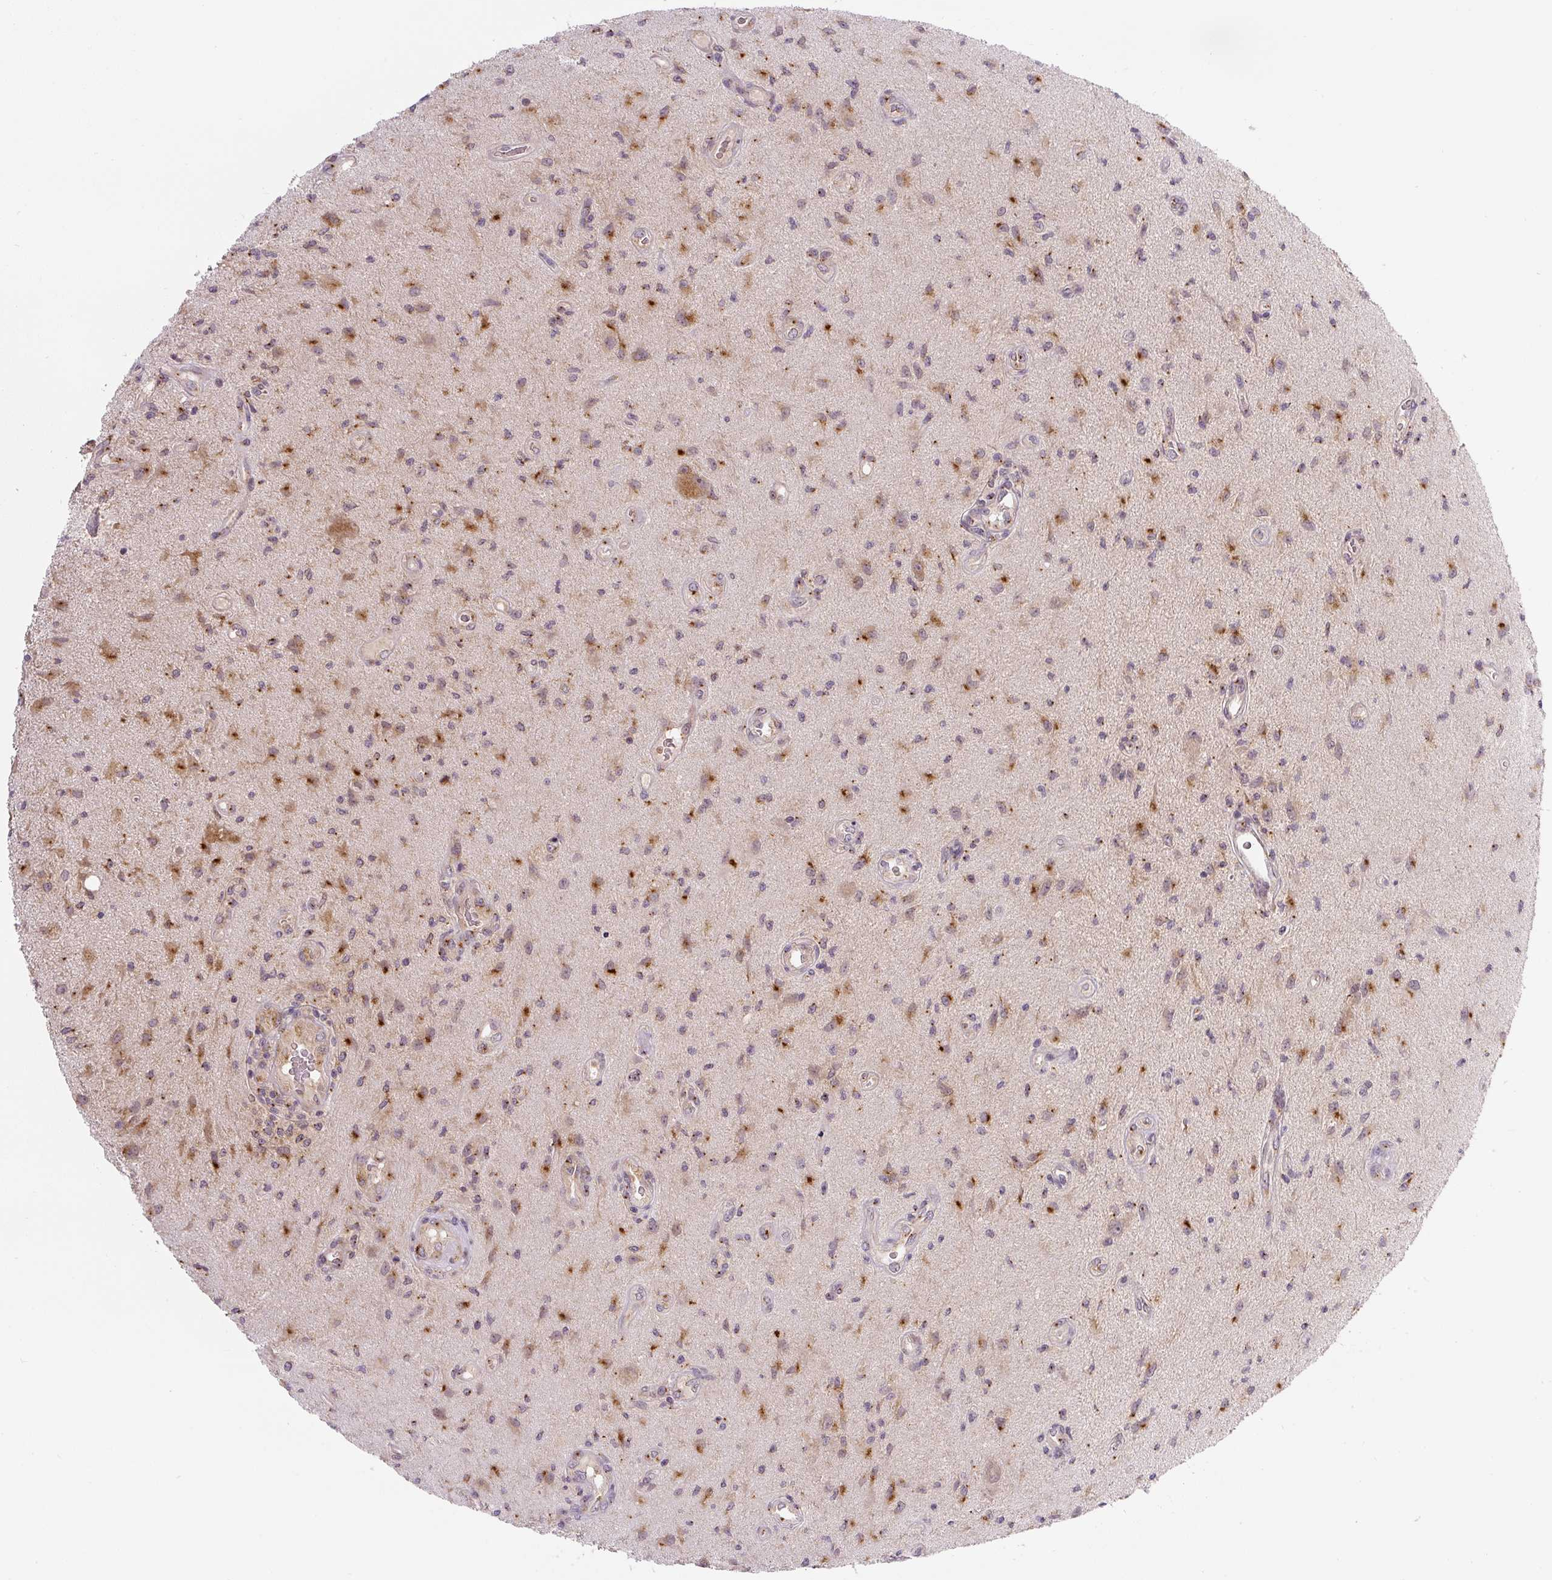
{"staining": {"intensity": "moderate", "quantity": "25%-75%", "location": "cytoplasmic/membranous"}, "tissue": "glioma", "cell_type": "Tumor cells", "image_type": "cancer", "snomed": [{"axis": "morphology", "description": "Glioma, malignant, High grade"}, {"axis": "topography", "description": "Brain"}], "caption": "A medium amount of moderate cytoplasmic/membranous staining is present in about 25%-75% of tumor cells in glioma tissue. (Brightfield microscopy of DAB IHC at high magnification).", "gene": "PCM1", "patient": {"sex": "male", "age": 67}}